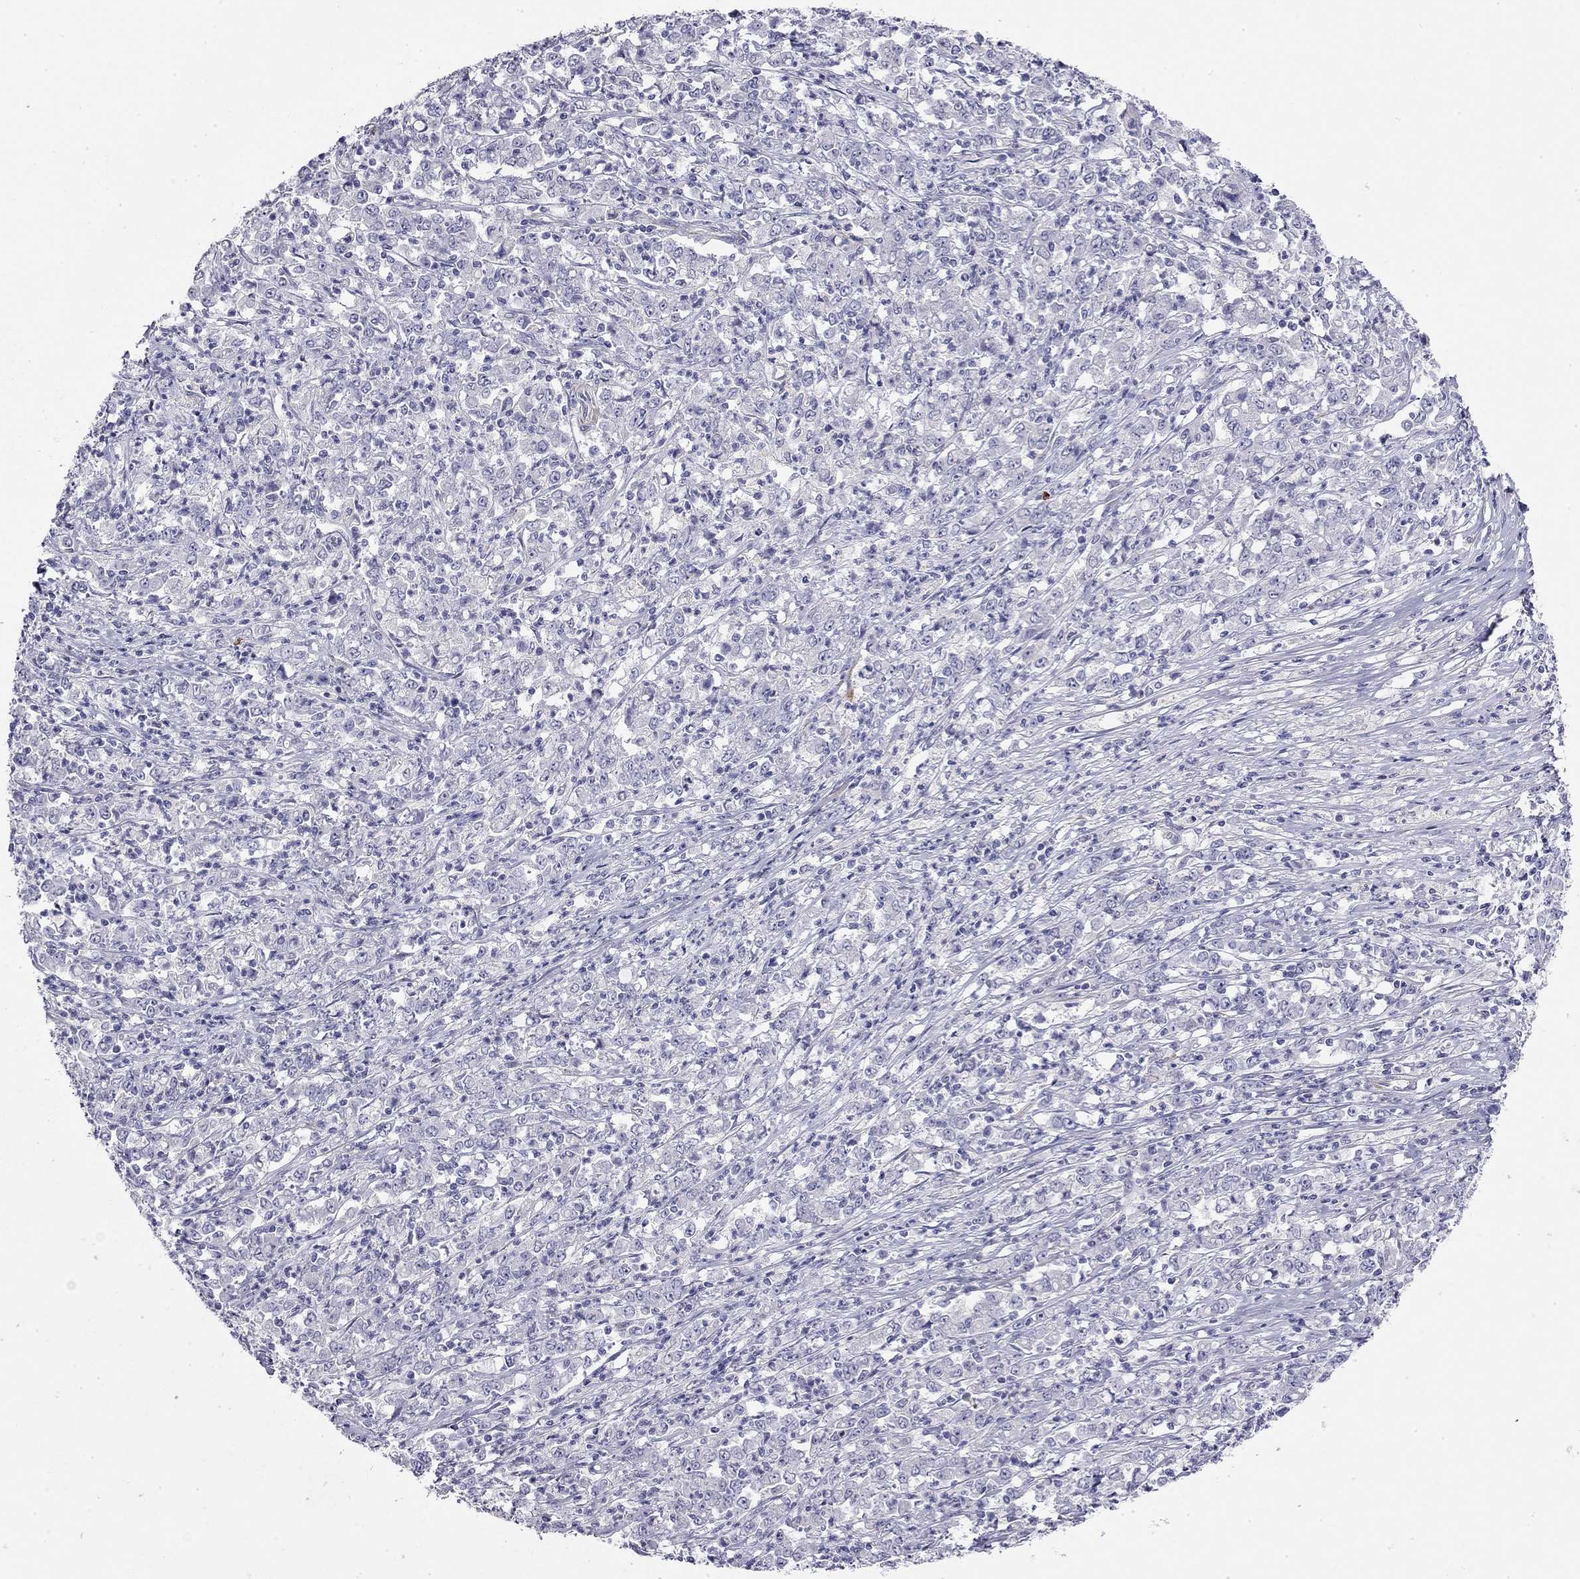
{"staining": {"intensity": "negative", "quantity": "none", "location": "none"}, "tissue": "stomach cancer", "cell_type": "Tumor cells", "image_type": "cancer", "snomed": [{"axis": "morphology", "description": "Adenocarcinoma, NOS"}, {"axis": "topography", "description": "Stomach, lower"}], "caption": "The micrograph displays no staining of tumor cells in adenocarcinoma (stomach). (Immunohistochemistry (ihc), brightfield microscopy, high magnification).", "gene": "RTL1", "patient": {"sex": "female", "age": 71}}